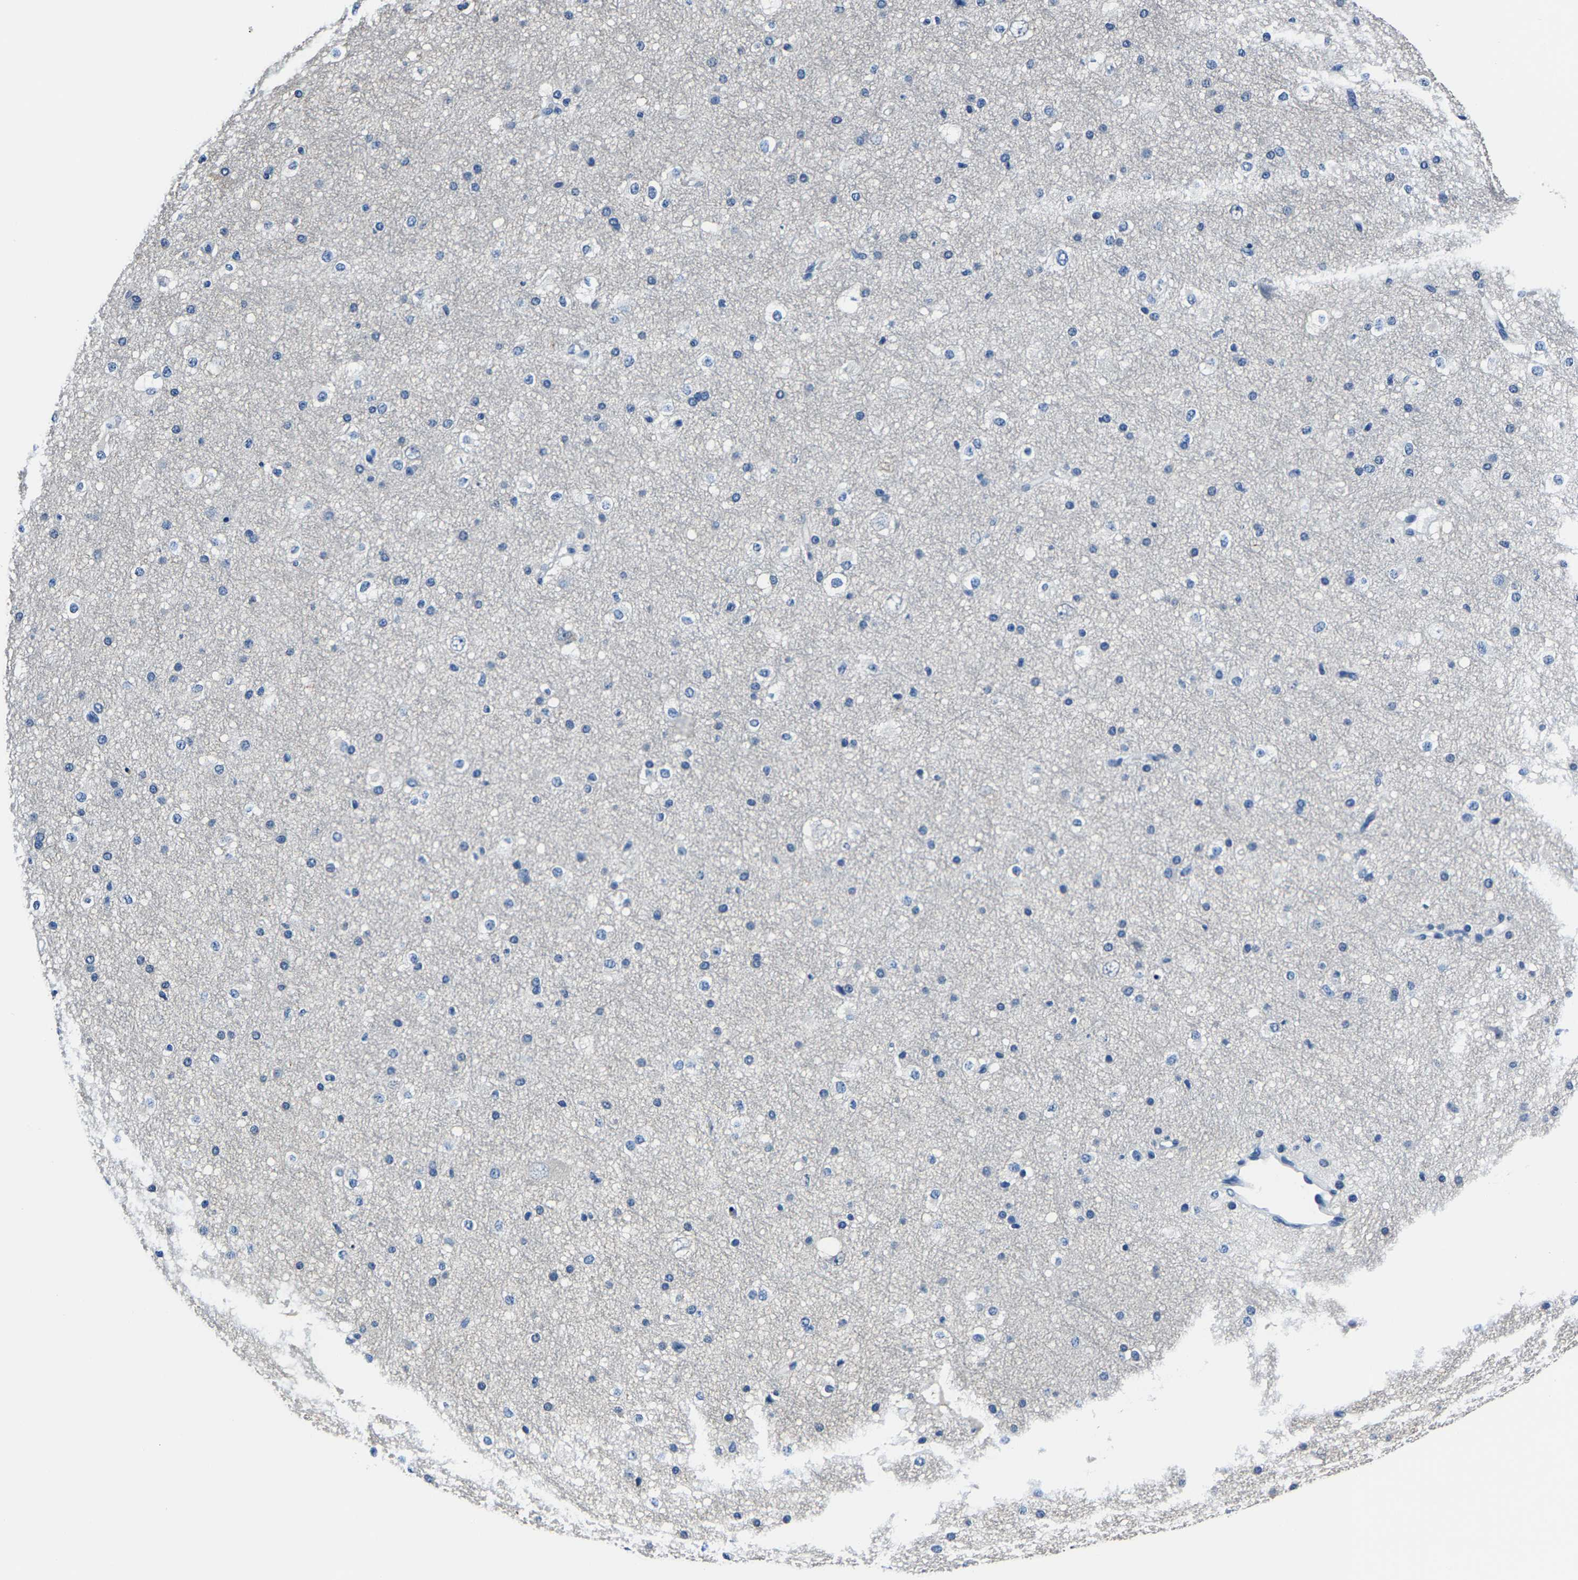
{"staining": {"intensity": "negative", "quantity": "none", "location": "none"}, "tissue": "cerebral cortex", "cell_type": "Endothelial cells", "image_type": "normal", "snomed": [{"axis": "morphology", "description": "Normal tissue, NOS"}, {"axis": "morphology", "description": "Developmental malformation"}, {"axis": "topography", "description": "Cerebral cortex"}], "caption": "High power microscopy histopathology image of an immunohistochemistry (IHC) image of benign cerebral cortex, revealing no significant expression in endothelial cells.", "gene": "ALDOB", "patient": {"sex": "female", "age": 30}}